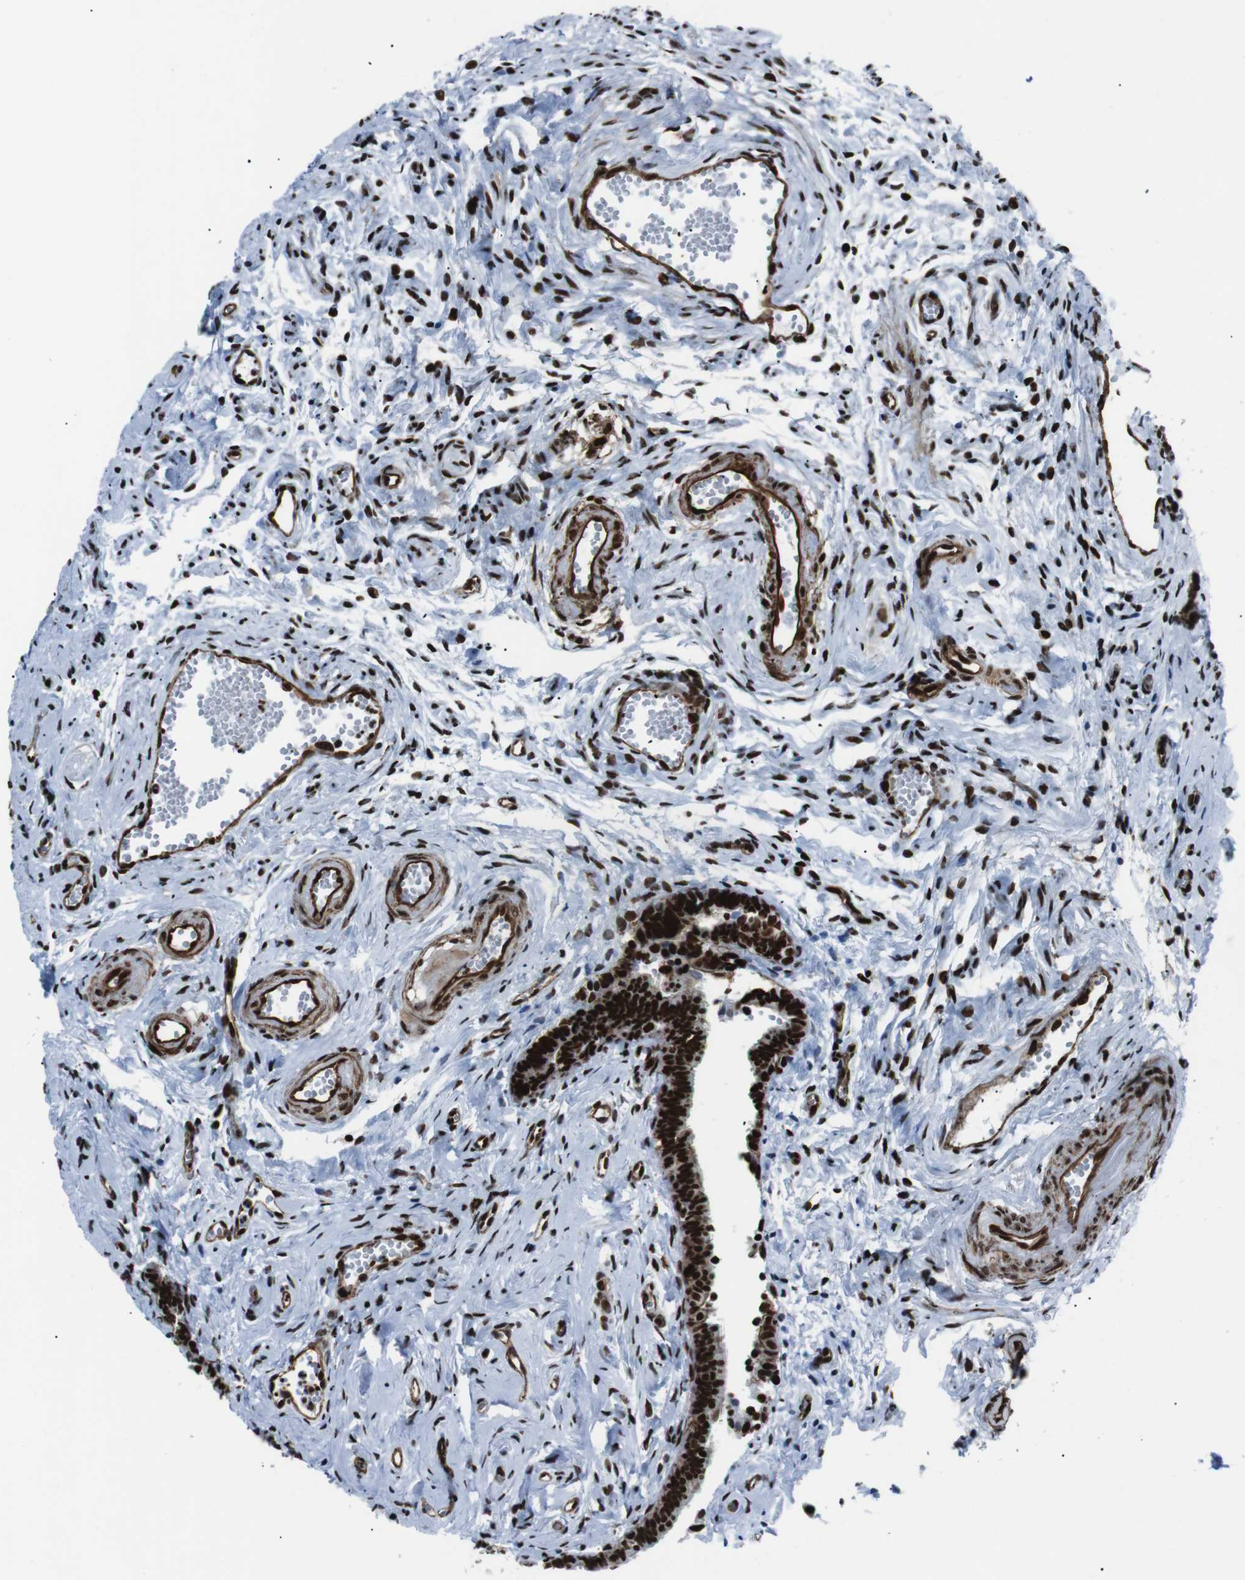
{"staining": {"intensity": "strong", "quantity": ">75%", "location": "cytoplasmic/membranous,nuclear"}, "tissue": "fallopian tube", "cell_type": "Glandular cells", "image_type": "normal", "snomed": [{"axis": "morphology", "description": "Normal tissue, NOS"}, {"axis": "topography", "description": "Fallopian tube"}], "caption": "Strong cytoplasmic/membranous,nuclear positivity is appreciated in approximately >75% of glandular cells in normal fallopian tube. The protein of interest is shown in brown color, while the nuclei are stained blue.", "gene": "HNRNPU", "patient": {"sex": "female", "age": 71}}